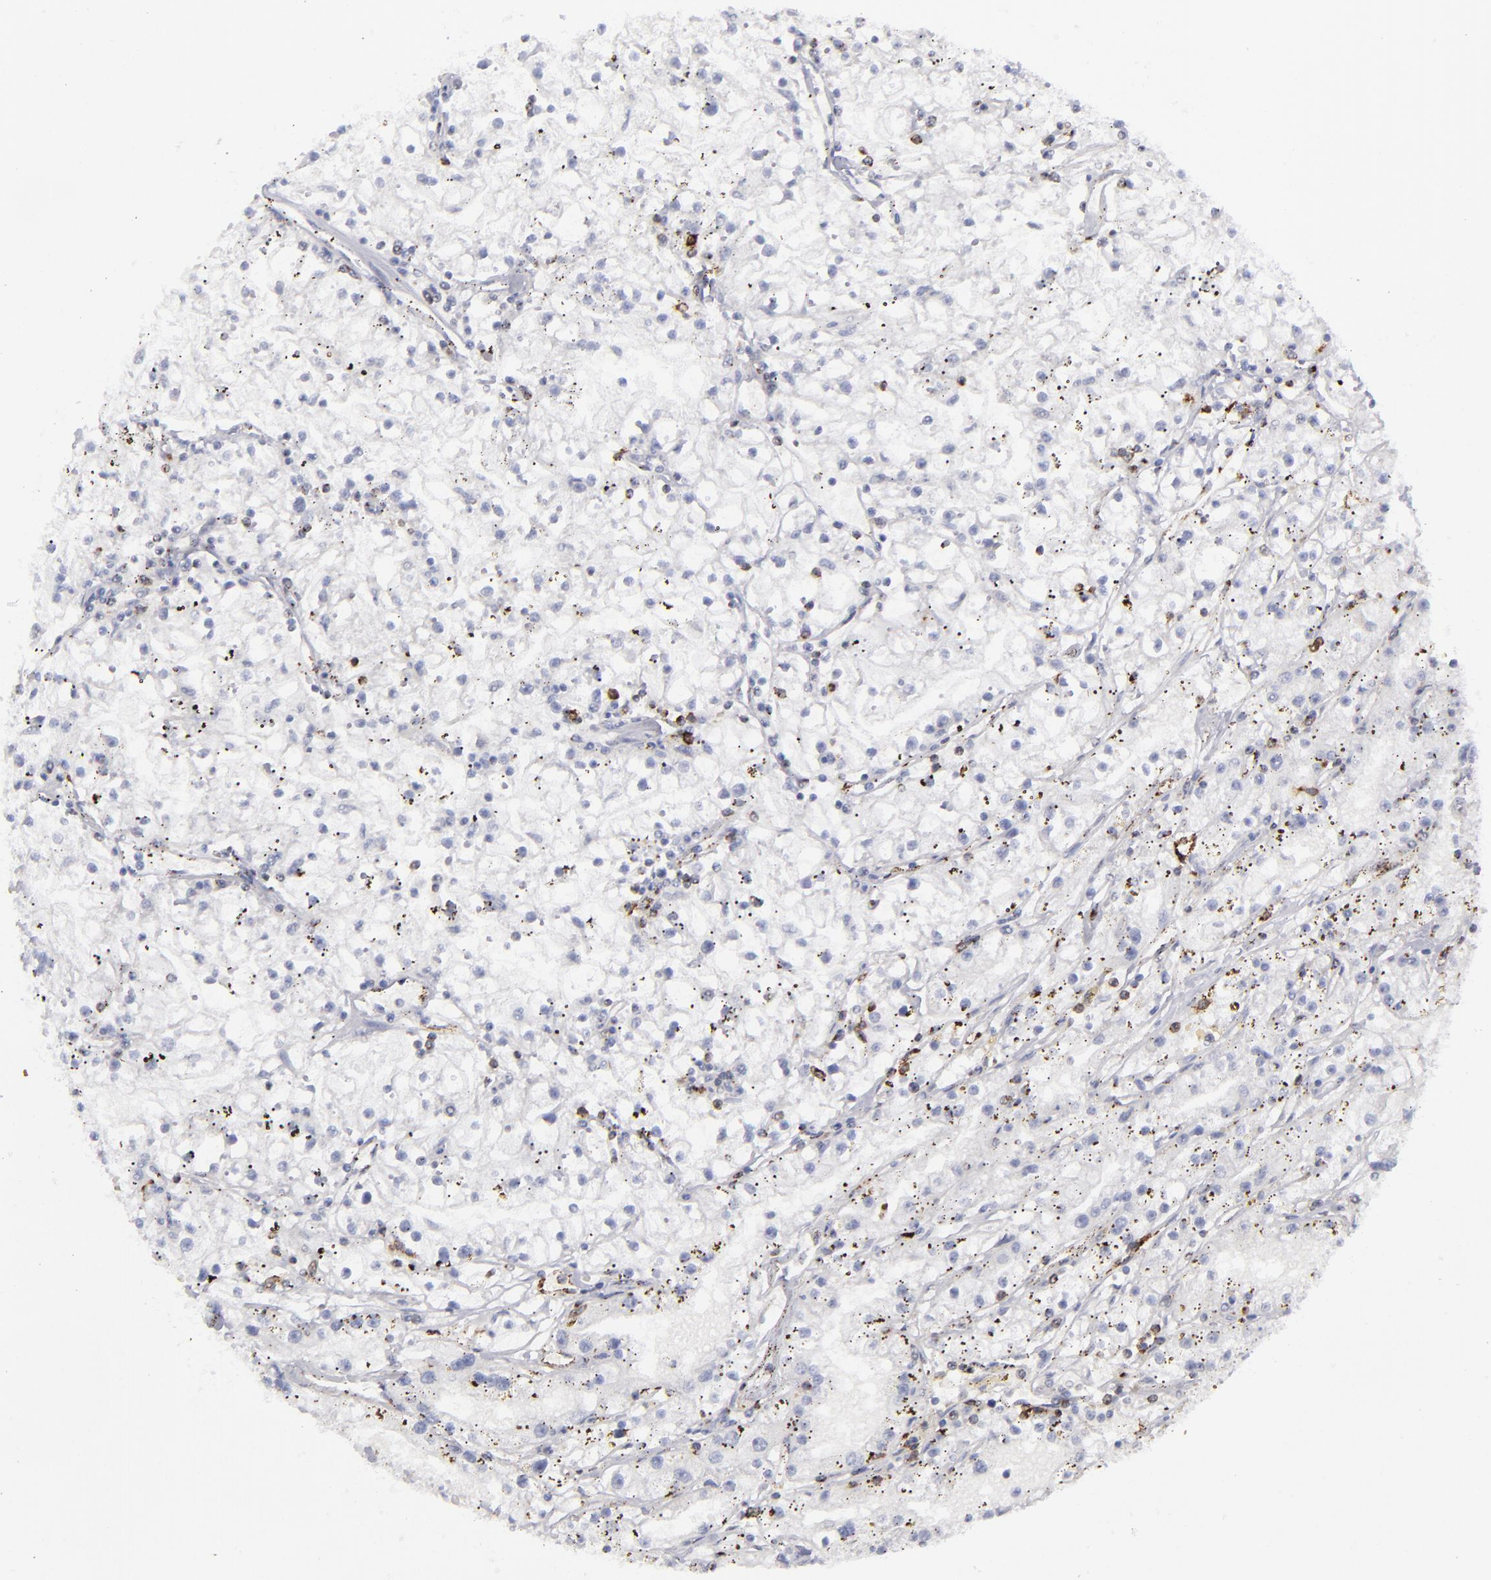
{"staining": {"intensity": "negative", "quantity": "none", "location": "none"}, "tissue": "renal cancer", "cell_type": "Tumor cells", "image_type": "cancer", "snomed": [{"axis": "morphology", "description": "Adenocarcinoma, NOS"}, {"axis": "topography", "description": "Kidney"}], "caption": "DAB immunohistochemical staining of human adenocarcinoma (renal) exhibits no significant staining in tumor cells.", "gene": "CD27", "patient": {"sex": "male", "age": 56}}